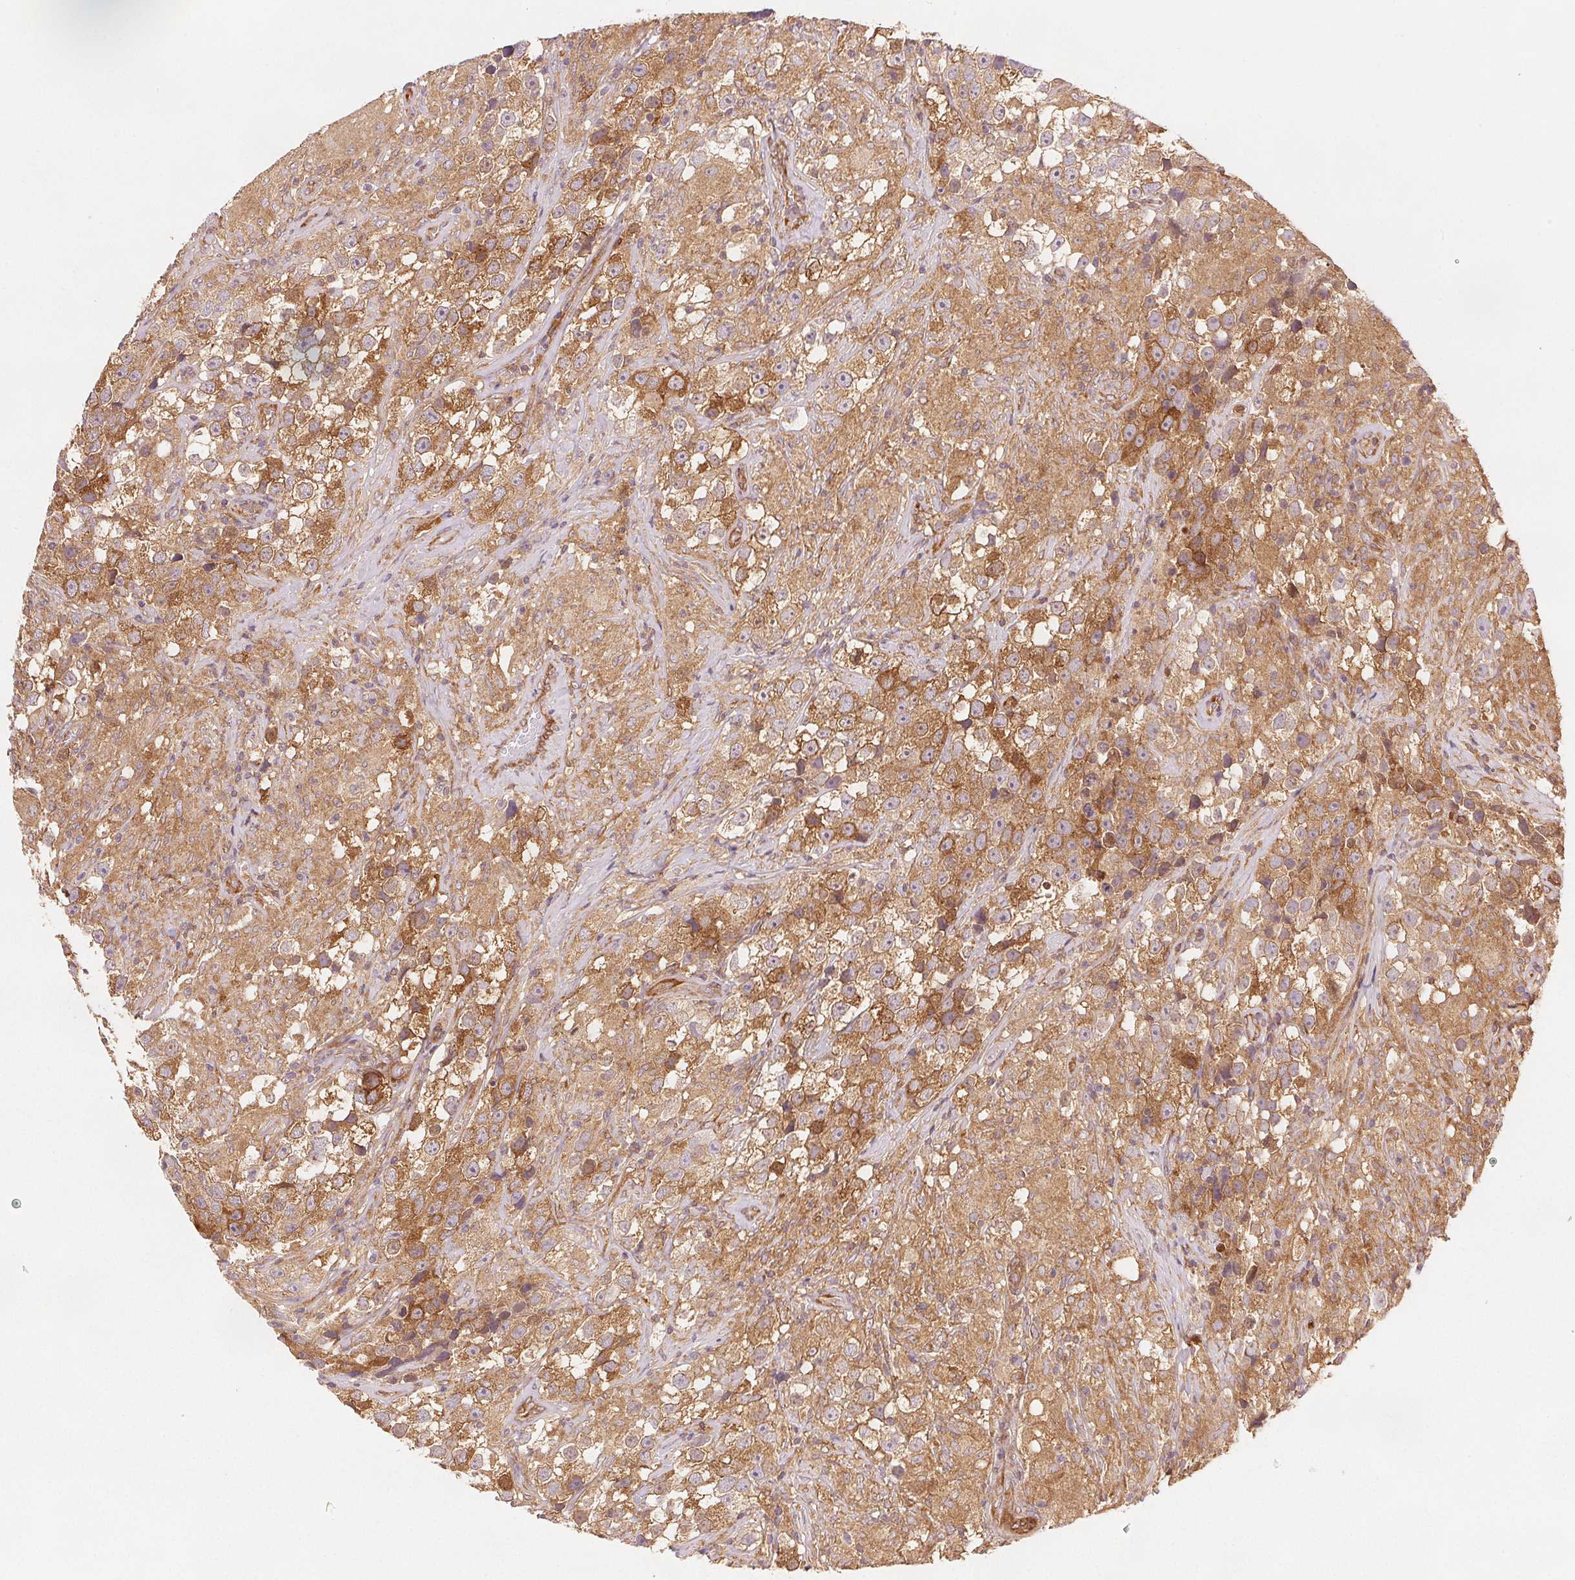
{"staining": {"intensity": "moderate", "quantity": ">75%", "location": "cytoplasmic/membranous"}, "tissue": "testis cancer", "cell_type": "Tumor cells", "image_type": "cancer", "snomed": [{"axis": "morphology", "description": "Seminoma, NOS"}, {"axis": "topography", "description": "Testis"}], "caption": "A micrograph of testis seminoma stained for a protein exhibits moderate cytoplasmic/membranous brown staining in tumor cells.", "gene": "DIAPH2", "patient": {"sex": "male", "age": 46}}